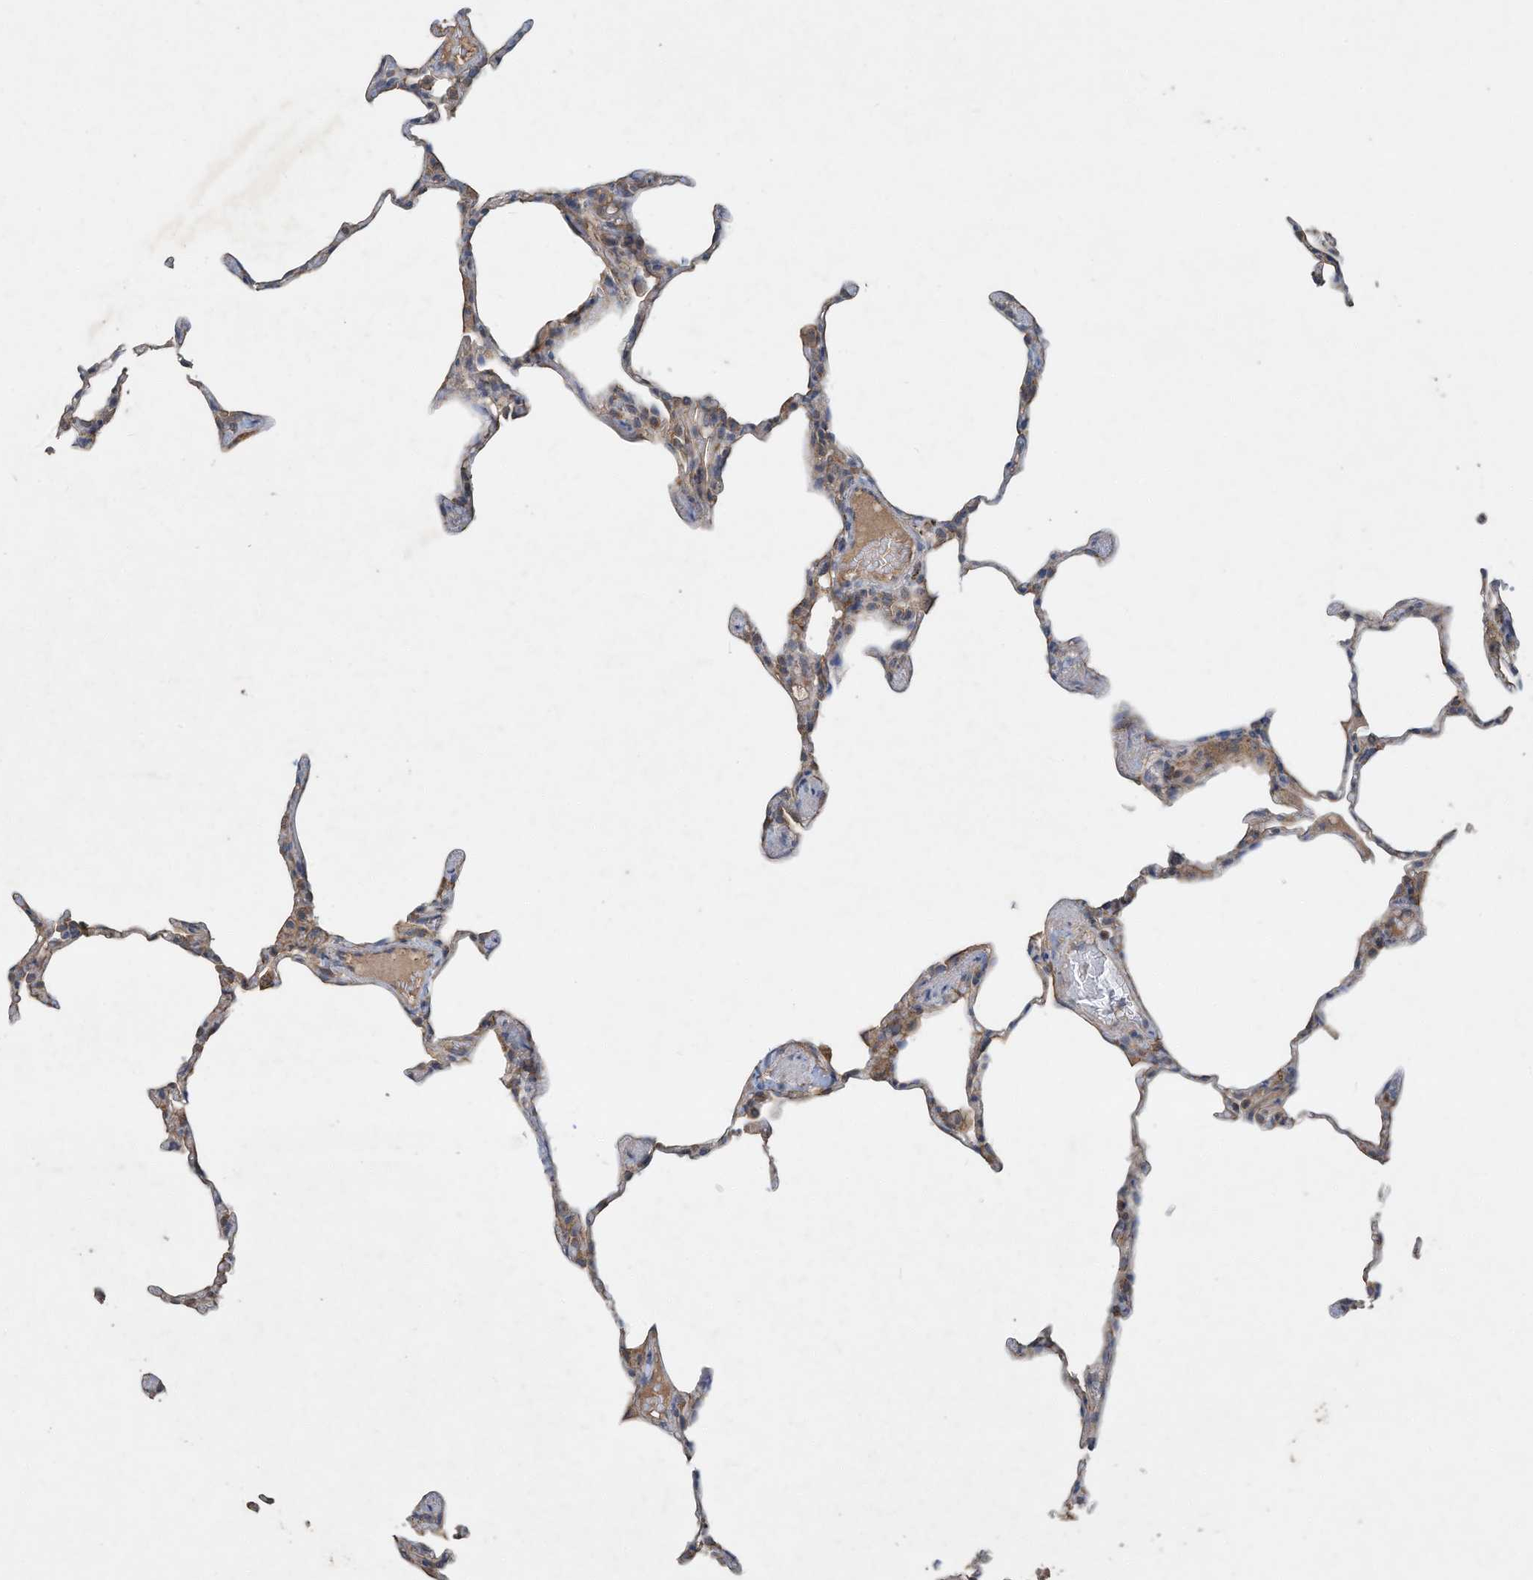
{"staining": {"intensity": "moderate", "quantity": "<25%", "location": "cytoplasmic/membranous"}, "tissue": "lung", "cell_type": "Alveolar cells", "image_type": "normal", "snomed": [{"axis": "morphology", "description": "Normal tissue, NOS"}, {"axis": "topography", "description": "Lung"}], "caption": "About <25% of alveolar cells in benign lung demonstrate moderate cytoplasmic/membranous protein positivity as visualized by brown immunohistochemical staining.", "gene": "CAPN13", "patient": {"sex": "male", "age": 20}}